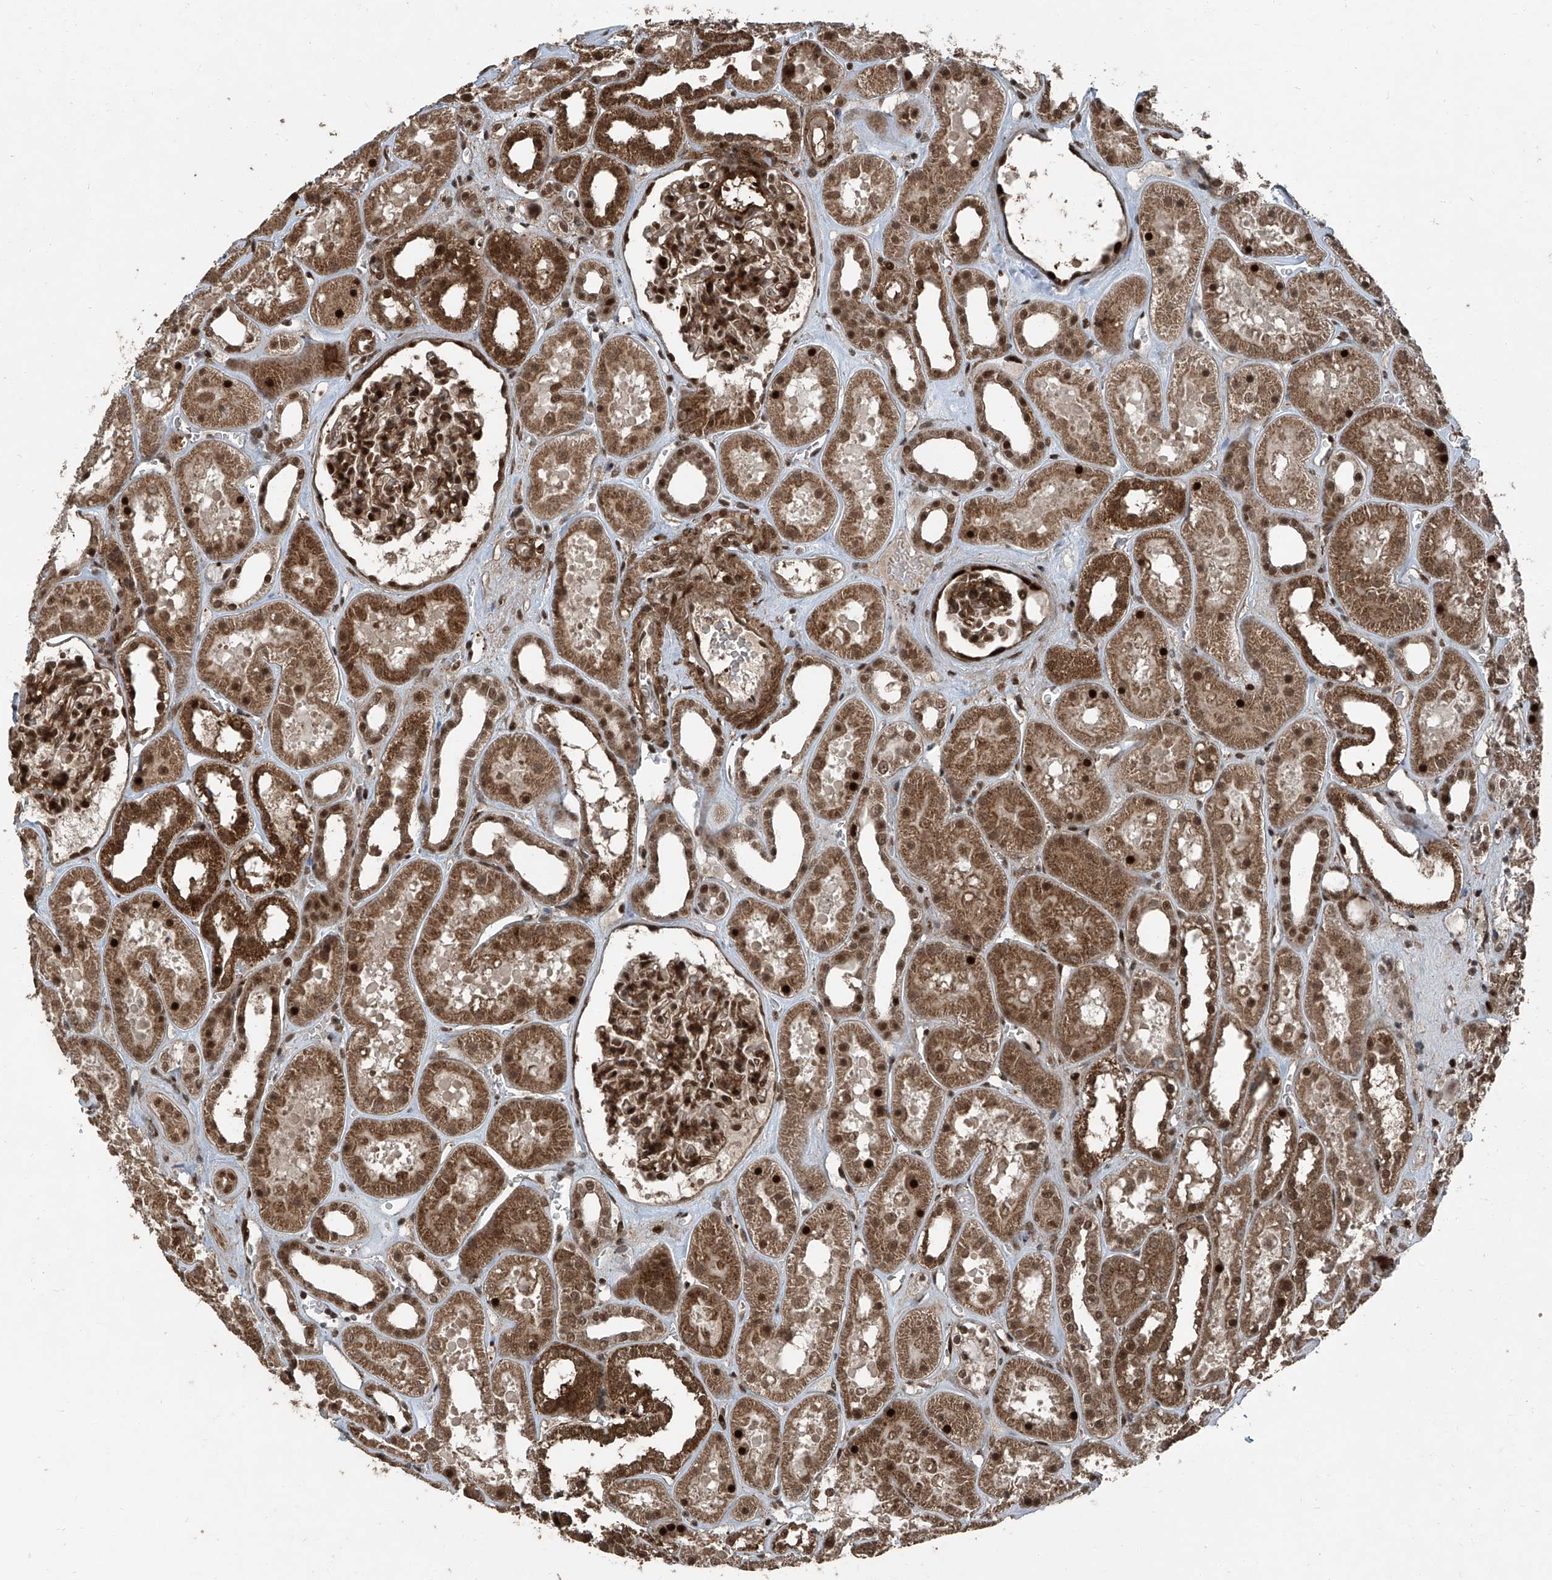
{"staining": {"intensity": "strong", "quantity": ">75%", "location": "cytoplasmic/membranous,nuclear"}, "tissue": "kidney", "cell_type": "Cells in glomeruli", "image_type": "normal", "snomed": [{"axis": "morphology", "description": "Normal tissue, NOS"}, {"axis": "topography", "description": "Kidney"}], "caption": "Protein expression analysis of unremarkable kidney reveals strong cytoplasmic/membranous,nuclear positivity in approximately >75% of cells in glomeruli.", "gene": "ZNF570", "patient": {"sex": "female", "age": 41}}